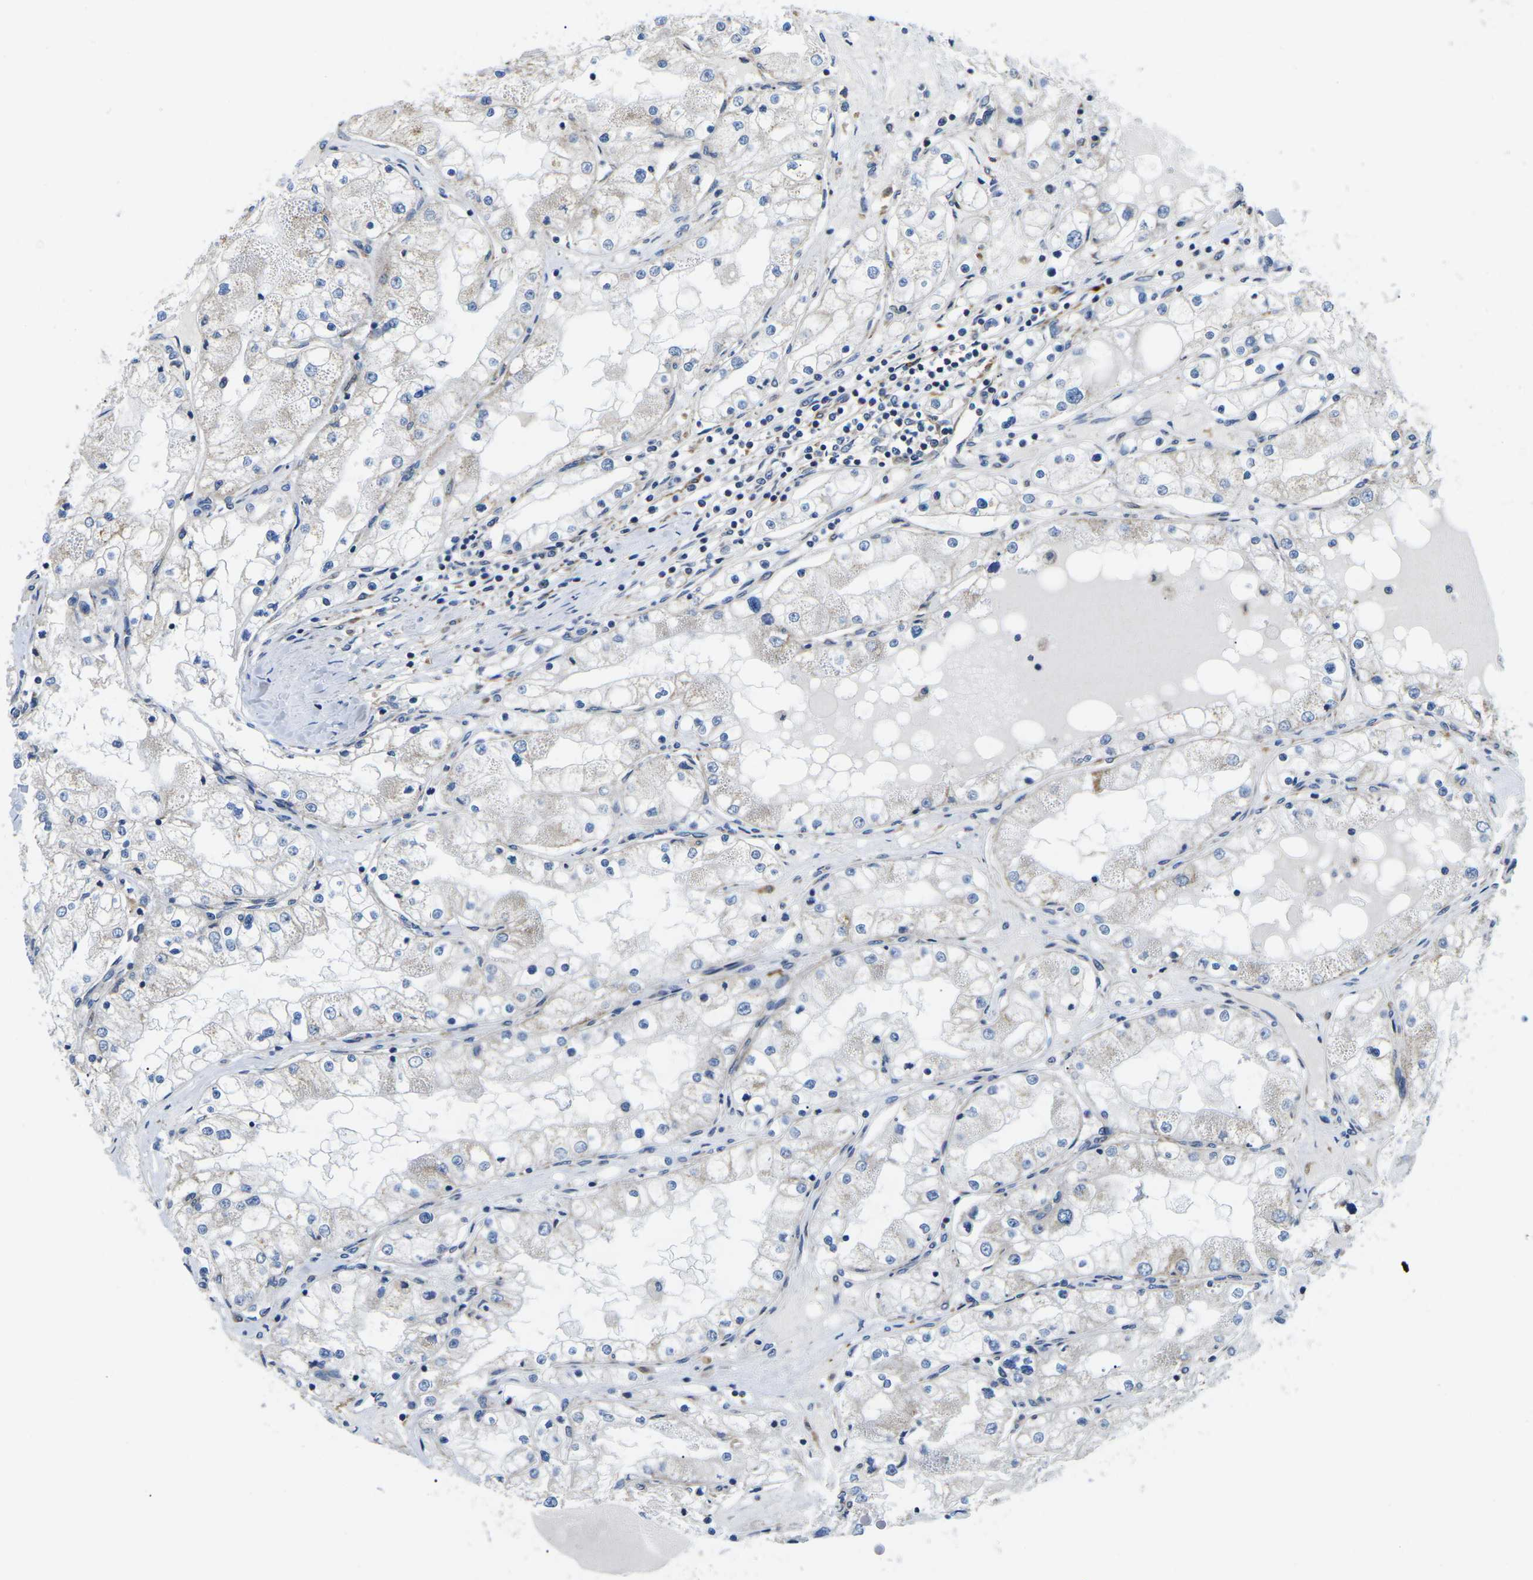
{"staining": {"intensity": "negative", "quantity": "none", "location": "none"}, "tissue": "renal cancer", "cell_type": "Tumor cells", "image_type": "cancer", "snomed": [{"axis": "morphology", "description": "Adenocarcinoma, NOS"}, {"axis": "topography", "description": "Kidney"}], "caption": "Immunohistochemical staining of human renal cancer (adenocarcinoma) displays no significant staining in tumor cells.", "gene": "TMEFF2", "patient": {"sex": "male", "age": 68}}